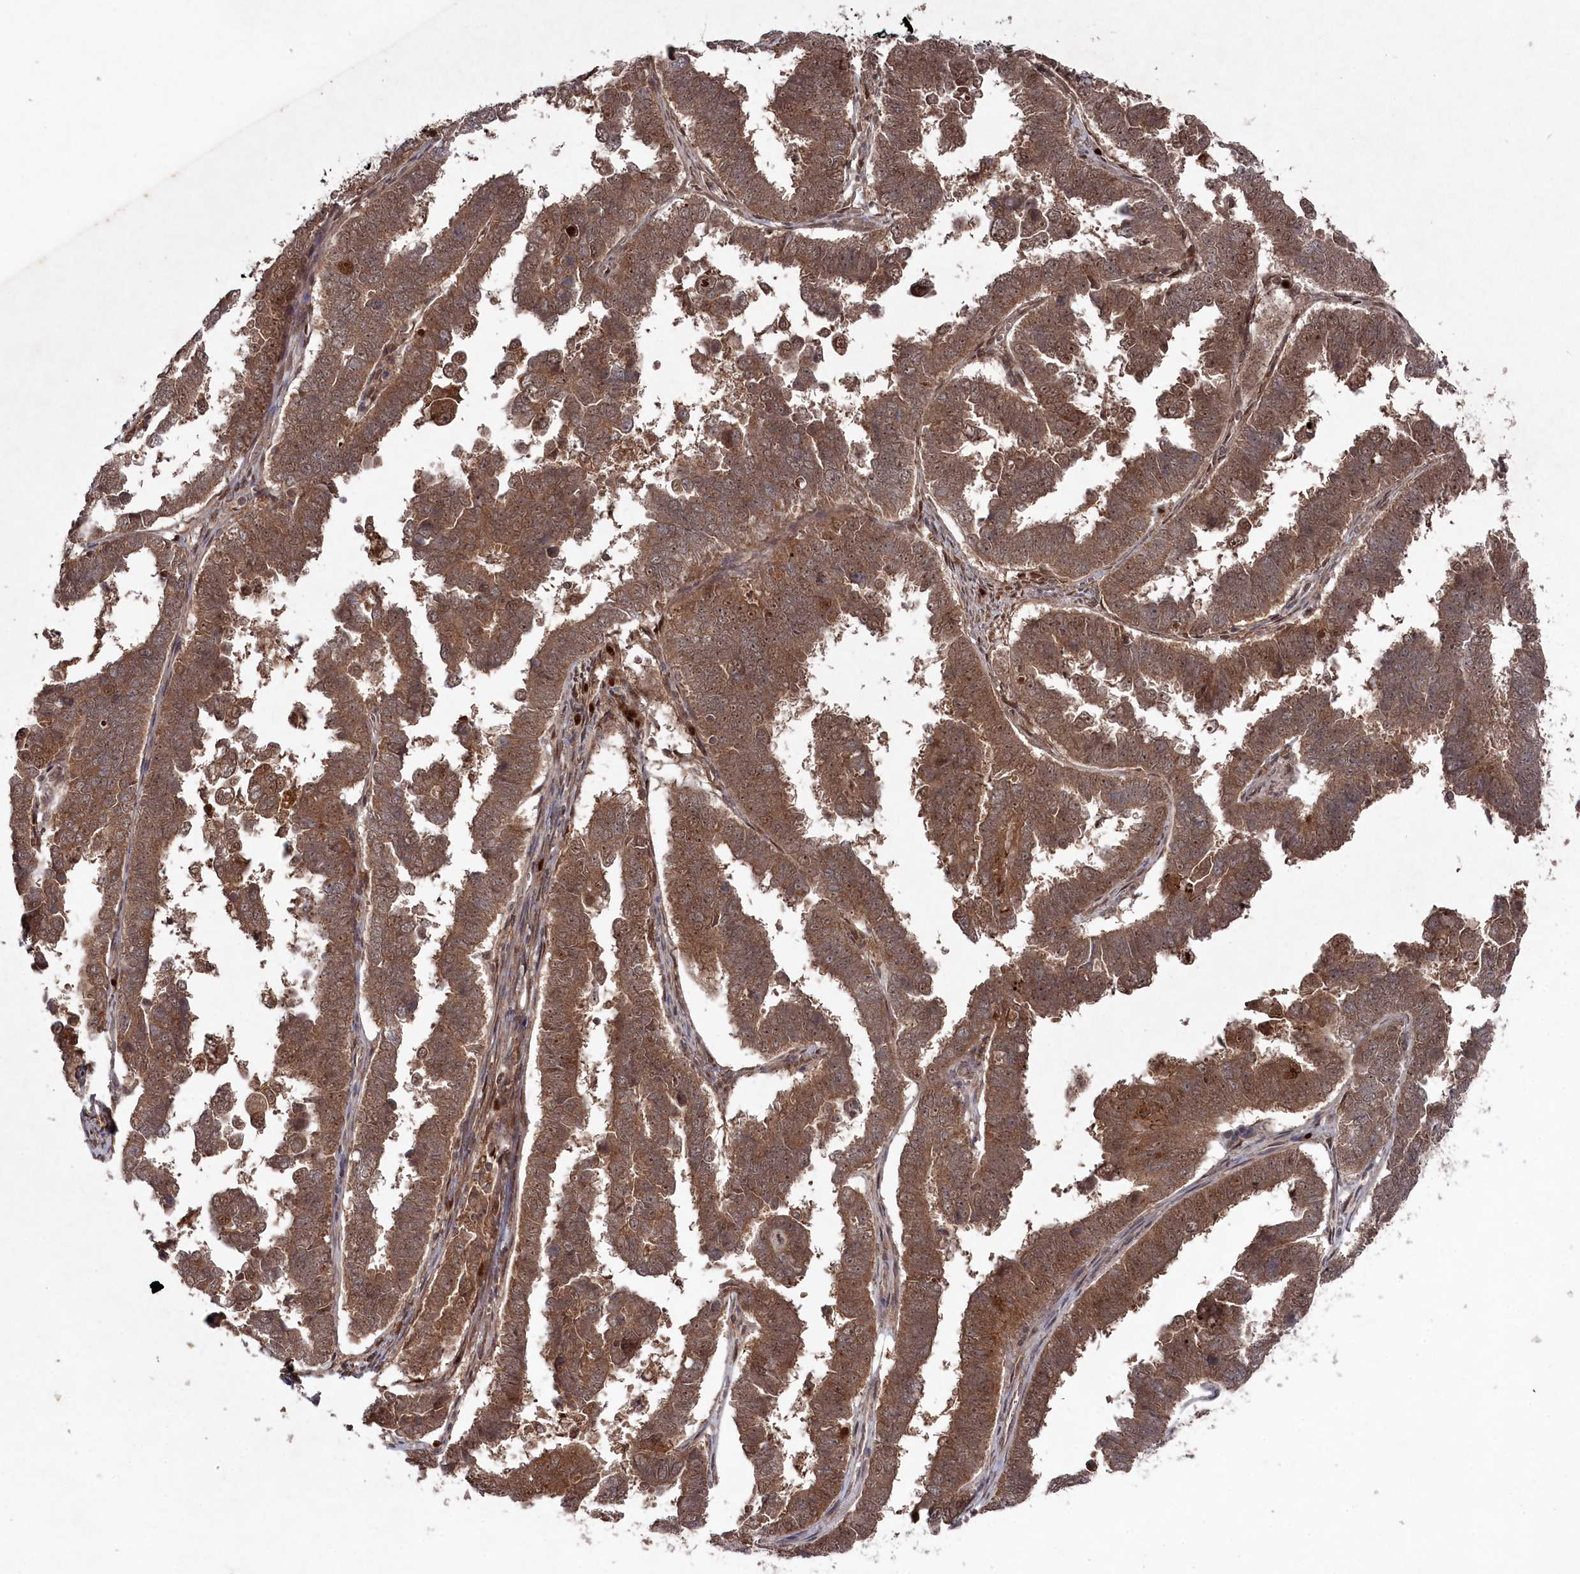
{"staining": {"intensity": "moderate", "quantity": ">75%", "location": "cytoplasmic/membranous,nuclear"}, "tissue": "endometrial cancer", "cell_type": "Tumor cells", "image_type": "cancer", "snomed": [{"axis": "morphology", "description": "Adenocarcinoma, NOS"}, {"axis": "topography", "description": "Endometrium"}], "caption": "Endometrial cancer stained with immunohistochemistry (IHC) demonstrates moderate cytoplasmic/membranous and nuclear staining in approximately >75% of tumor cells. The staining was performed using DAB (3,3'-diaminobenzidine), with brown indicating positive protein expression. Nuclei are stained blue with hematoxylin.", "gene": "BORCS7", "patient": {"sex": "female", "age": 75}}